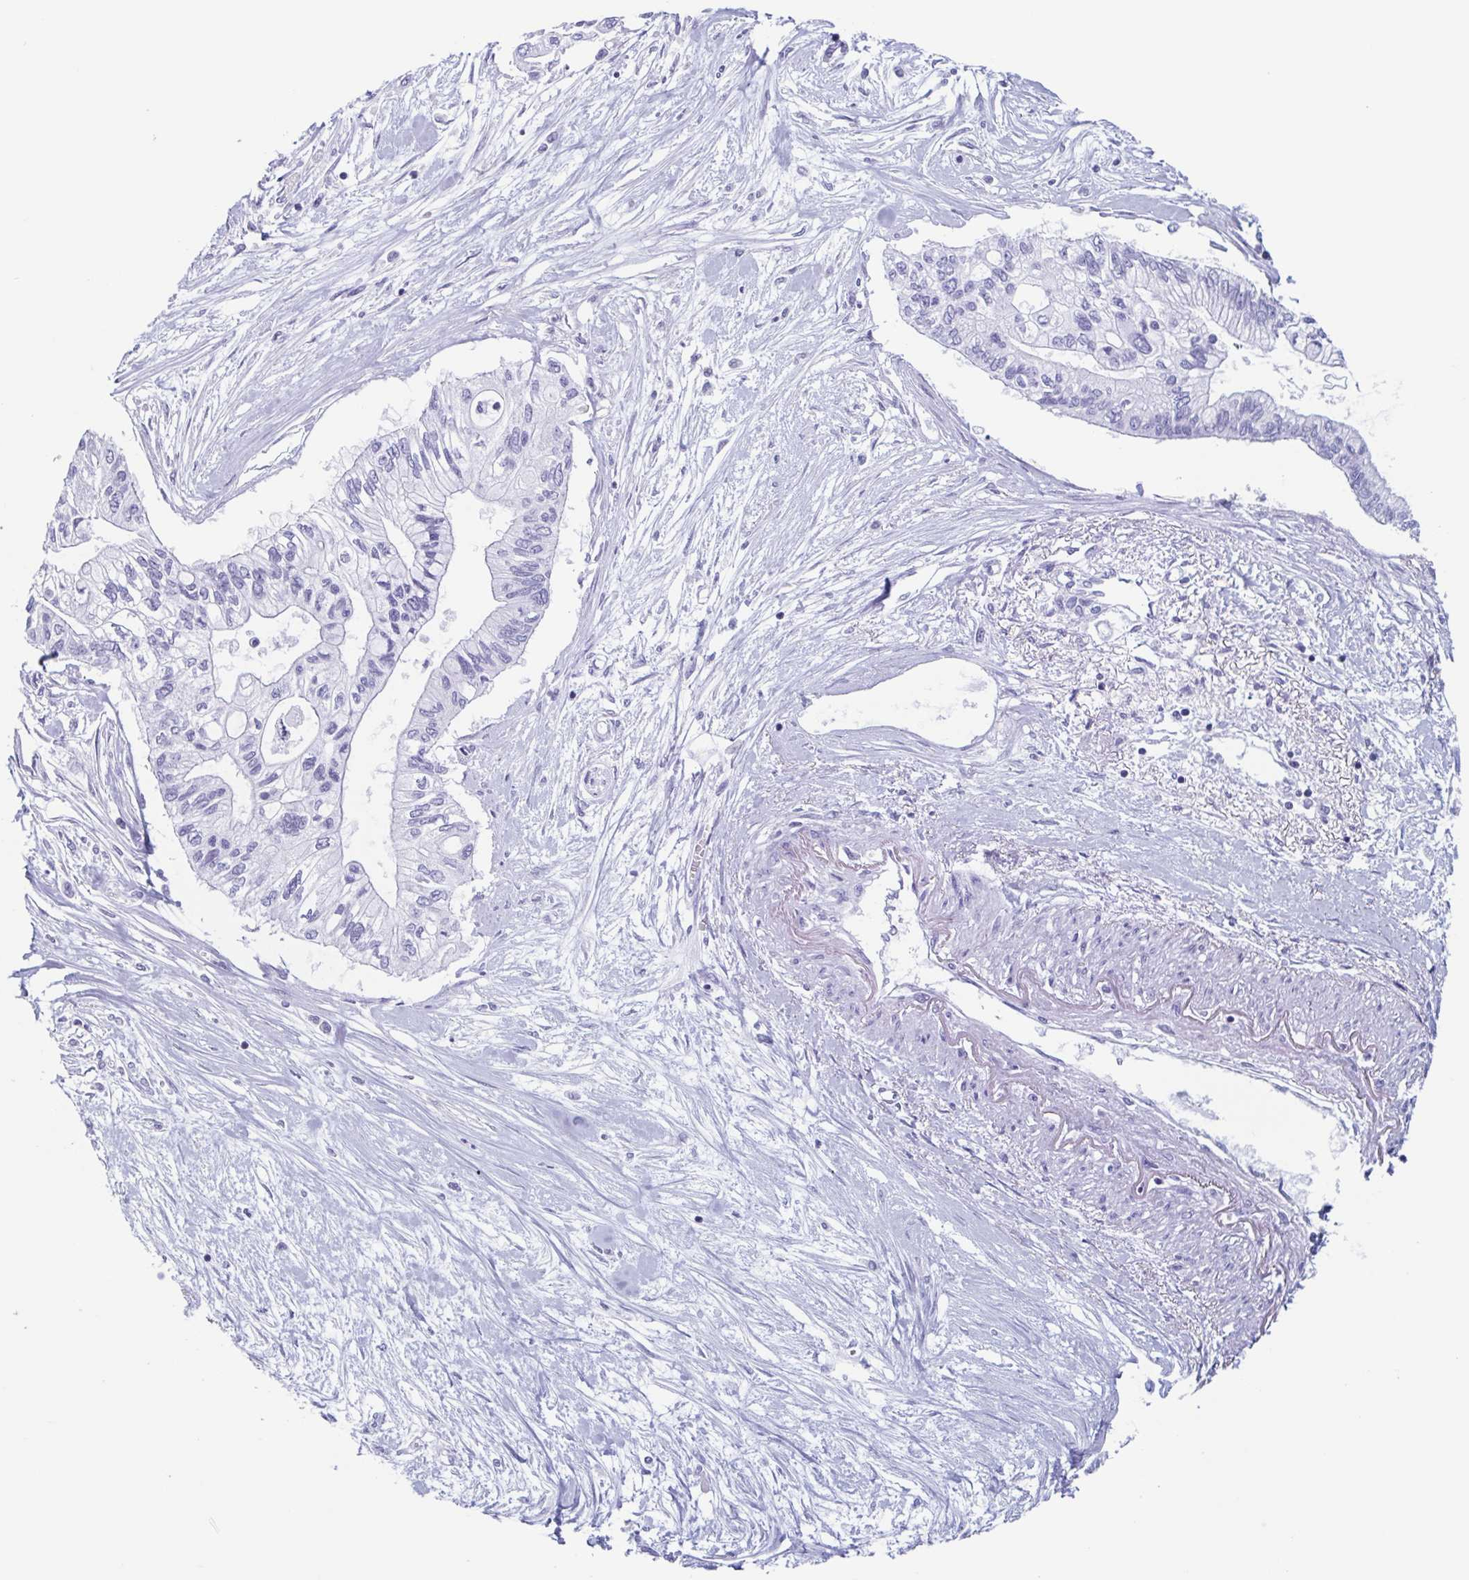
{"staining": {"intensity": "negative", "quantity": "none", "location": "none"}, "tissue": "pancreatic cancer", "cell_type": "Tumor cells", "image_type": "cancer", "snomed": [{"axis": "morphology", "description": "Adenocarcinoma, NOS"}, {"axis": "topography", "description": "Pancreas"}], "caption": "The IHC micrograph has no significant positivity in tumor cells of pancreatic adenocarcinoma tissue.", "gene": "BPI", "patient": {"sex": "female", "age": 77}}